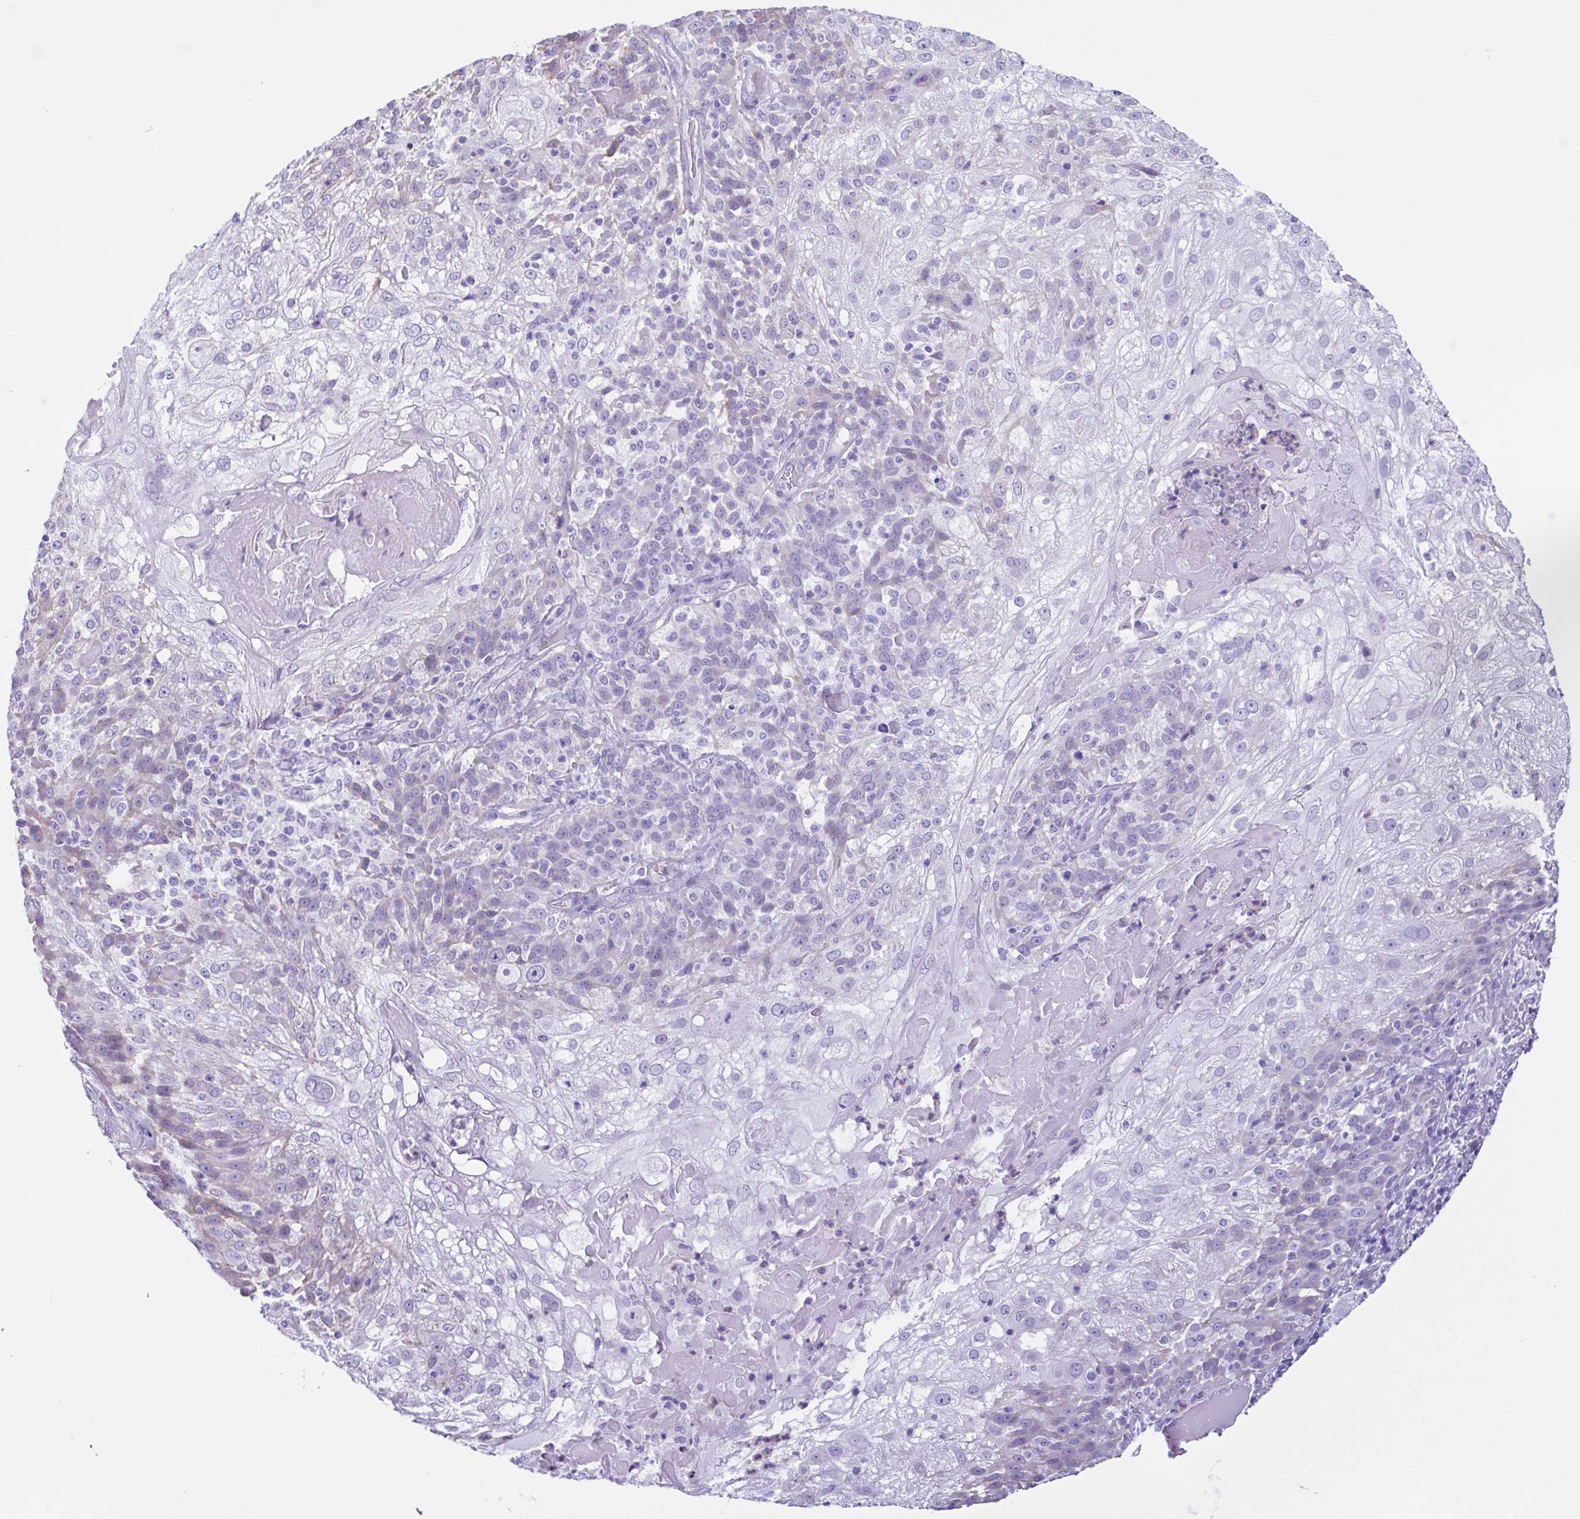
{"staining": {"intensity": "negative", "quantity": "none", "location": "none"}, "tissue": "skin cancer", "cell_type": "Tumor cells", "image_type": "cancer", "snomed": [{"axis": "morphology", "description": "Normal tissue, NOS"}, {"axis": "morphology", "description": "Squamous cell carcinoma, NOS"}, {"axis": "topography", "description": "Skin"}], "caption": "IHC image of neoplastic tissue: human skin cancer stained with DAB demonstrates no significant protein expression in tumor cells. (DAB immunohistochemistry, high magnification).", "gene": "CYP11B1", "patient": {"sex": "female", "age": 83}}